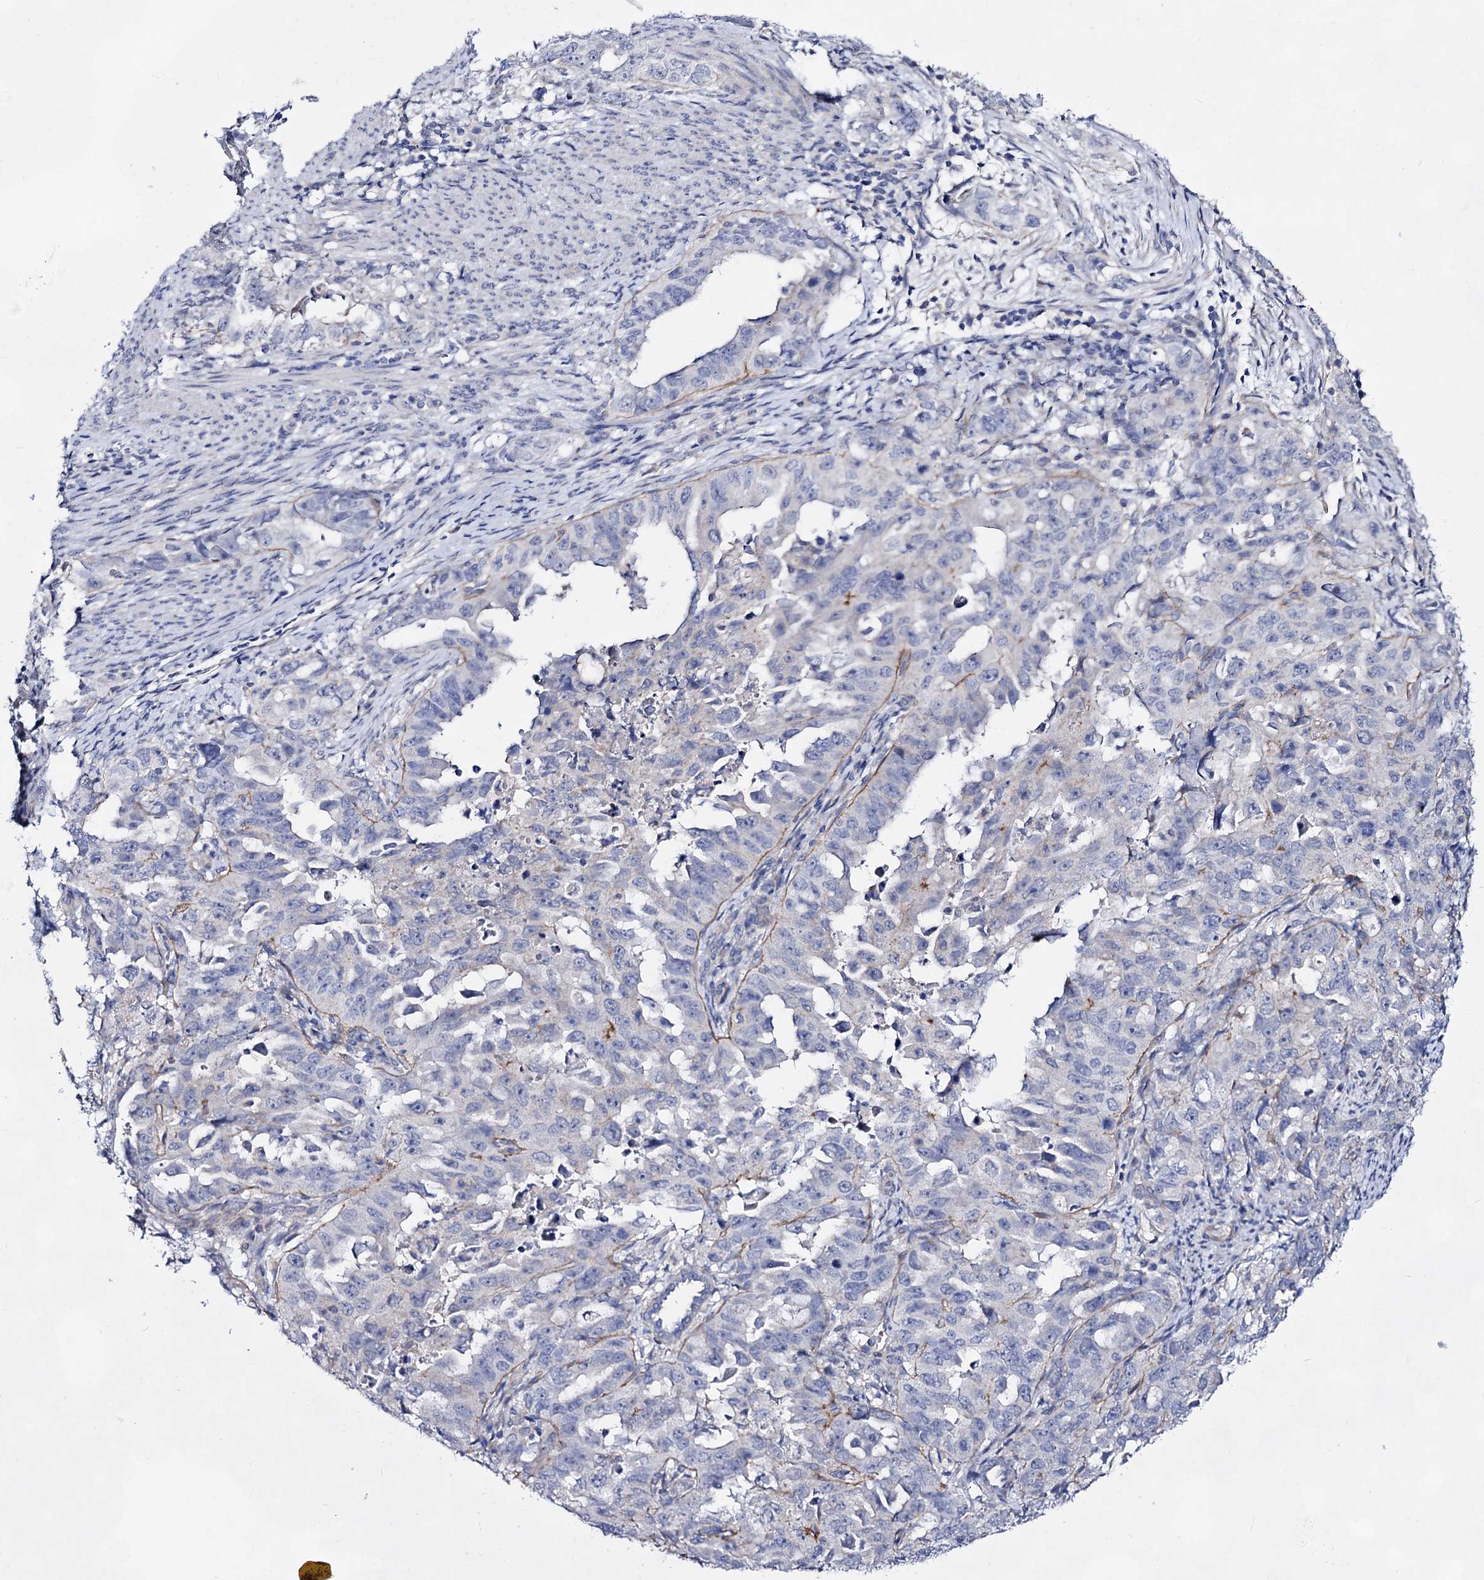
{"staining": {"intensity": "negative", "quantity": "none", "location": "none"}, "tissue": "endometrial cancer", "cell_type": "Tumor cells", "image_type": "cancer", "snomed": [{"axis": "morphology", "description": "Adenocarcinoma, NOS"}, {"axis": "topography", "description": "Endometrium"}], "caption": "There is no significant expression in tumor cells of adenocarcinoma (endometrial). Brightfield microscopy of immunohistochemistry (IHC) stained with DAB (brown) and hematoxylin (blue), captured at high magnification.", "gene": "PLIN1", "patient": {"sex": "female", "age": 65}}